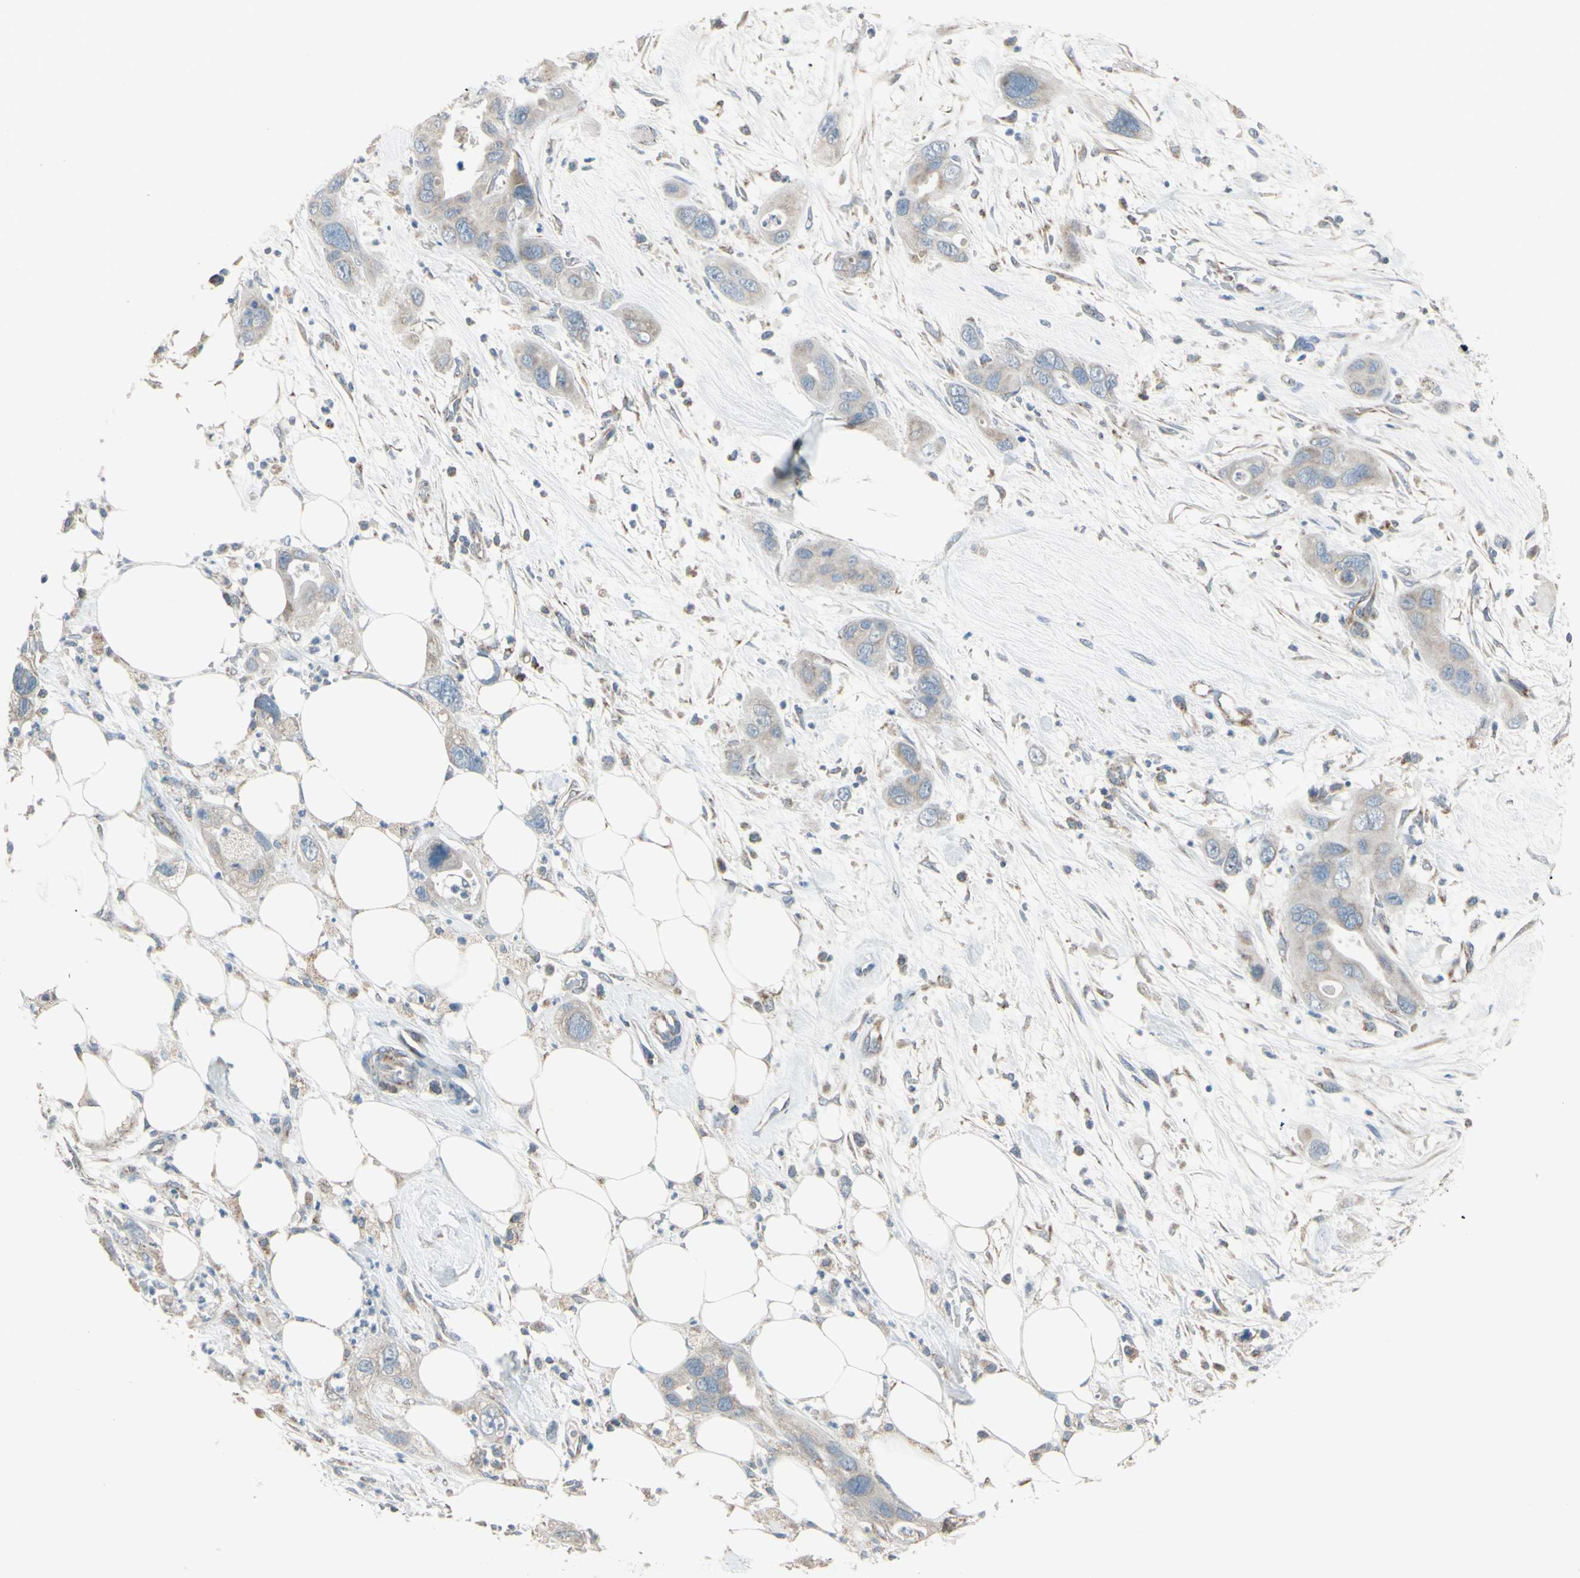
{"staining": {"intensity": "weak", "quantity": "25%-75%", "location": "cytoplasmic/membranous"}, "tissue": "pancreatic cancer", "cell_type": "Tumor cells", "image_type": "cancer", "snomed": [{"axis": "morphology", "description": "Adenocarcinoma, NOS"}, {"axis": "topography", "description": "Pancreas"}], "caption": "Pancreatic cancer (adenocarcinoma) stained for a protein exhibits weak cytoplasmic/membranous positivity in tumor cells.", "gene": "FAM171B", "patient": {"sex": "female", "age": 71}}